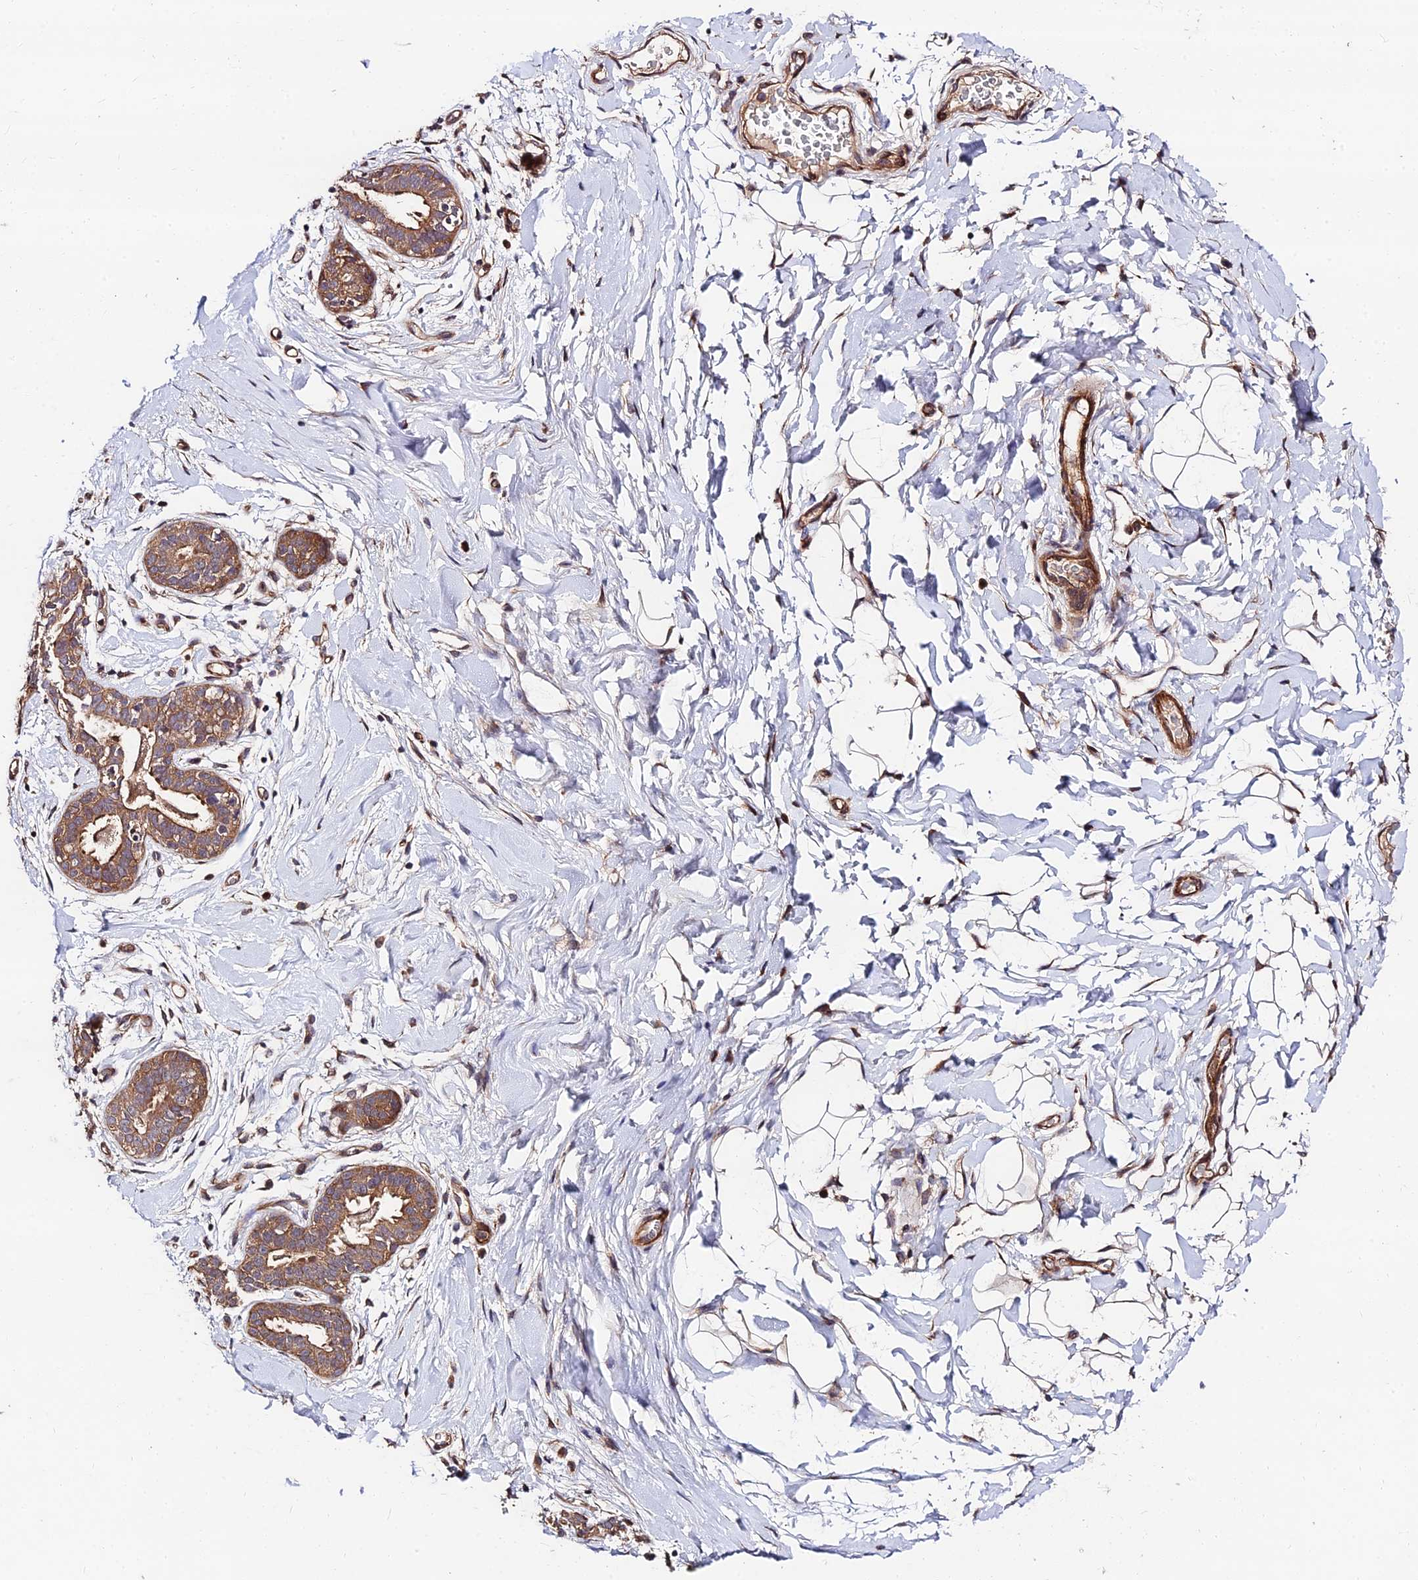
{"staining": {"intensity": "weak", "quantity": "25%-75%", "location": "cytoplasmic/membranous"}, "tissue": "adipose tissue", "cell_type": "Adipocytes", "image_type": "normal", "snomed": [{"axis": "morphology", "description": "Normal tissue, NOS"}, {"axis": "topography", "description": "Breast"}], "caption": "Immunohistochemical staining of normal adipose tissue demonstrates 25%-75% levels of weak cytoplasmic/membranous protein positivity in approximately 25%-75% of adipocytes. (DAB = brown stain, brightfield microscopy at high magnification).", "gene": "MKKS", "patient": {"sex": "female", "age": 26}}